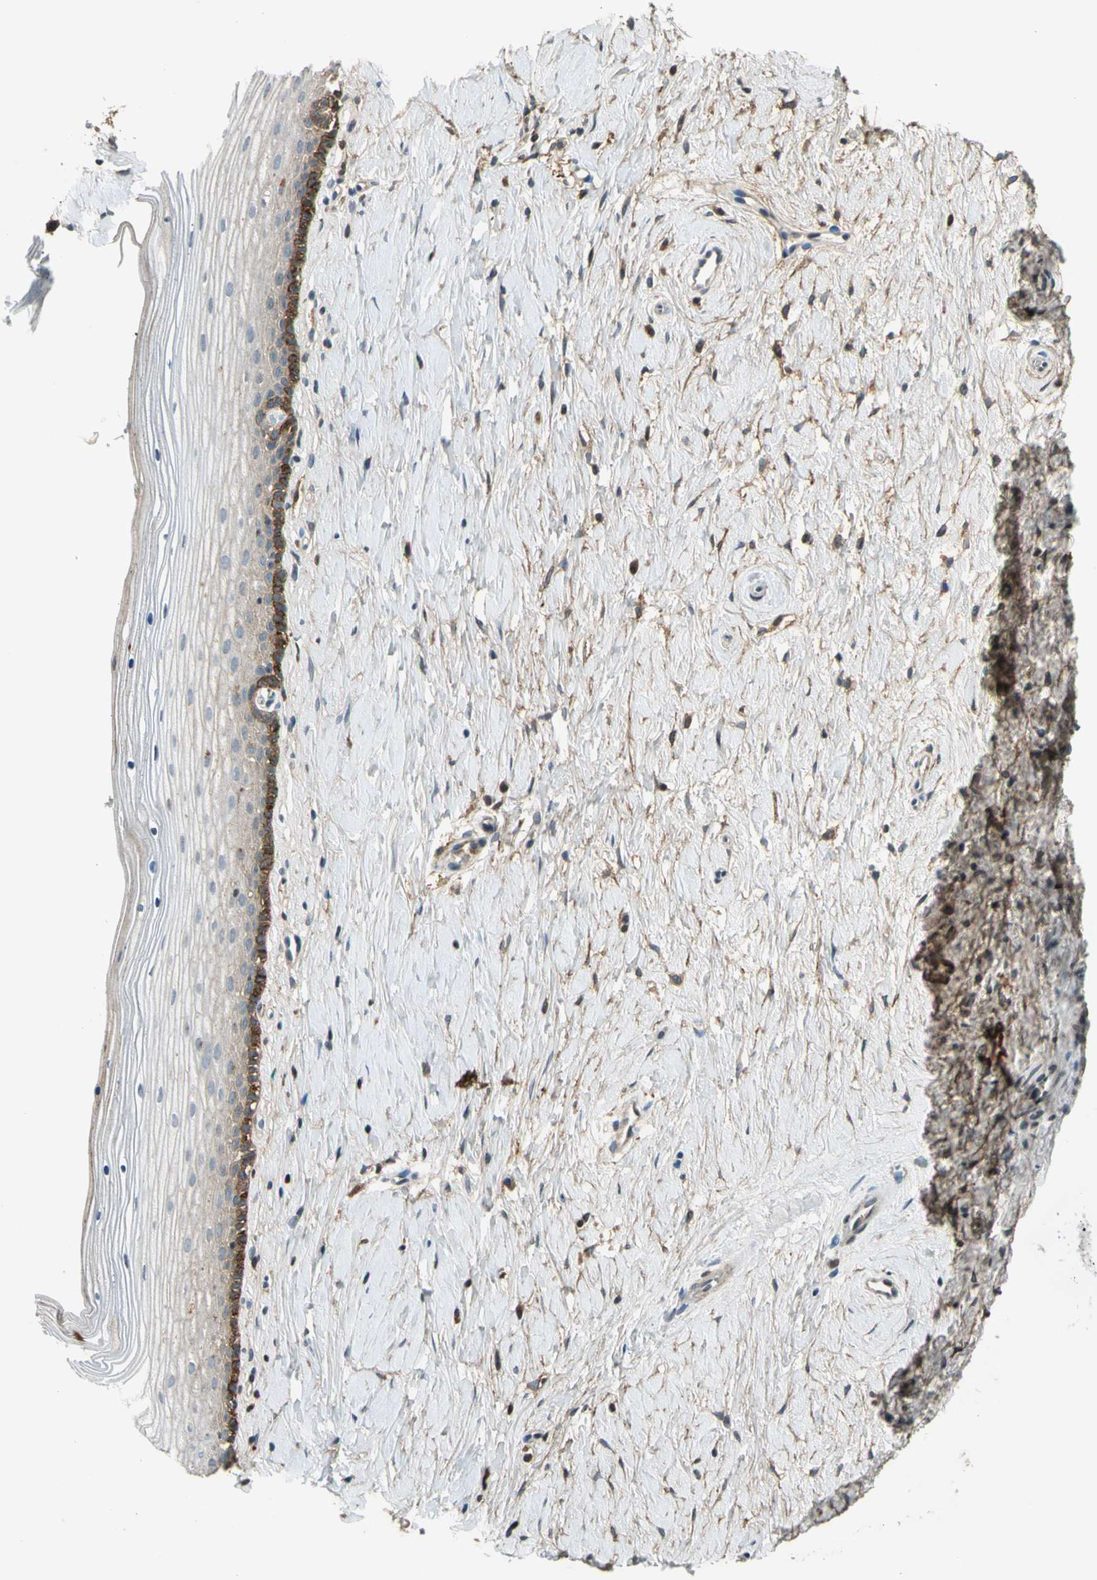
{"staining": {"intensity": "negative", "quantity": "none", "location": "none"}, "tissue": "cervix", "cell_type": "Glandular cells", "image_type": "normal", "snomed": [{"axis": "morphology", "description": "Normal tissue, NOS"}, {"axis": "topography", "description": "Cervix"}], "caption": "This is a photomicrograph of IHC staining of unremarkable cervix, which shows no staining in glandular cells.", "gene": "PDPN", "patient": {"sex": "female", "age": 39}}